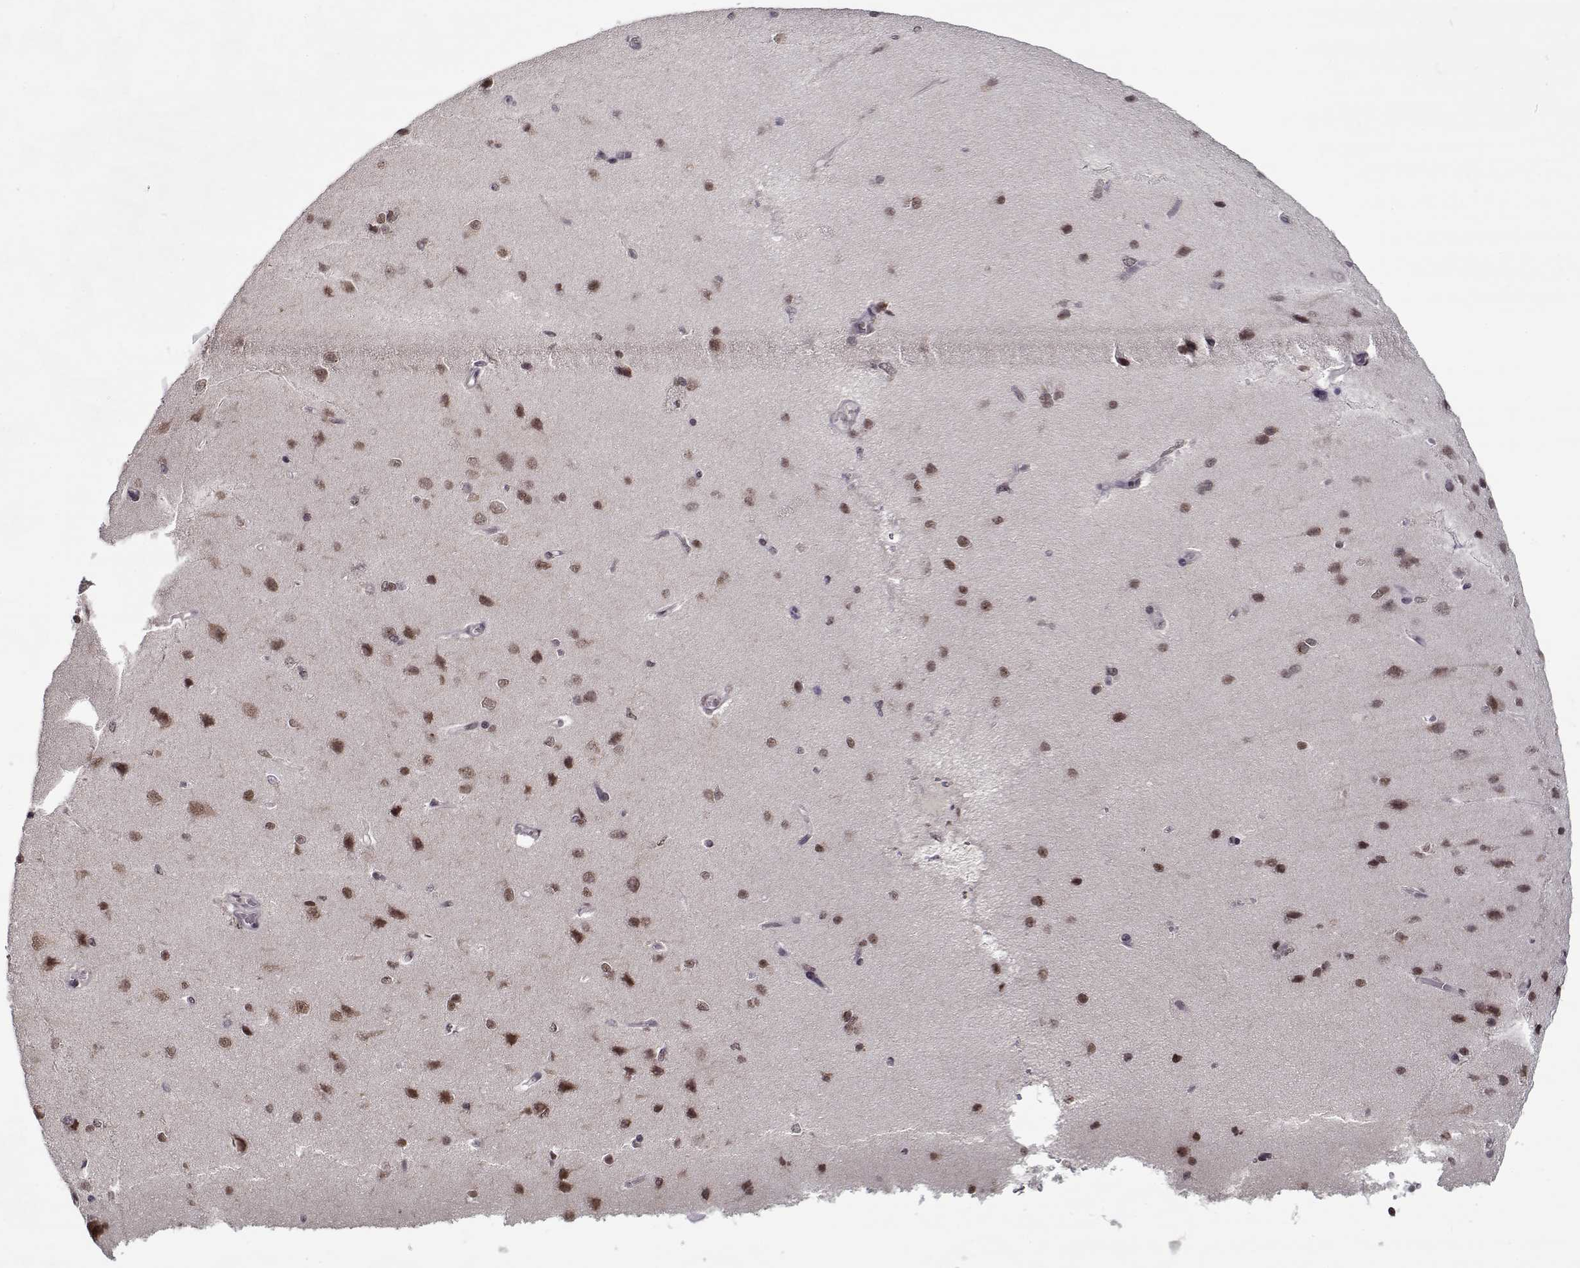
{"staining": {"intensity": "negative", "quantity": "none", "location": "none"}, "tissue": "cerebral cortex", "cell_type": "Endothelial cells", "image_type": "normal", "snomed": [{"axis": "morphology", "description": "Normal tissue, NOS"}, {"axis": "topography", "description": "Cerebral cortex"}], "caption": "IHC histopathology image of unremarkable human cerebral cortex stained for a protein (brown), which exhibits no expression in endothelial cells. (Brightfield microscopy of DAB immunohistochemistry at high magnification).", "gene": "TESPA1", "patient": {"sex": "male", "age": 37}}